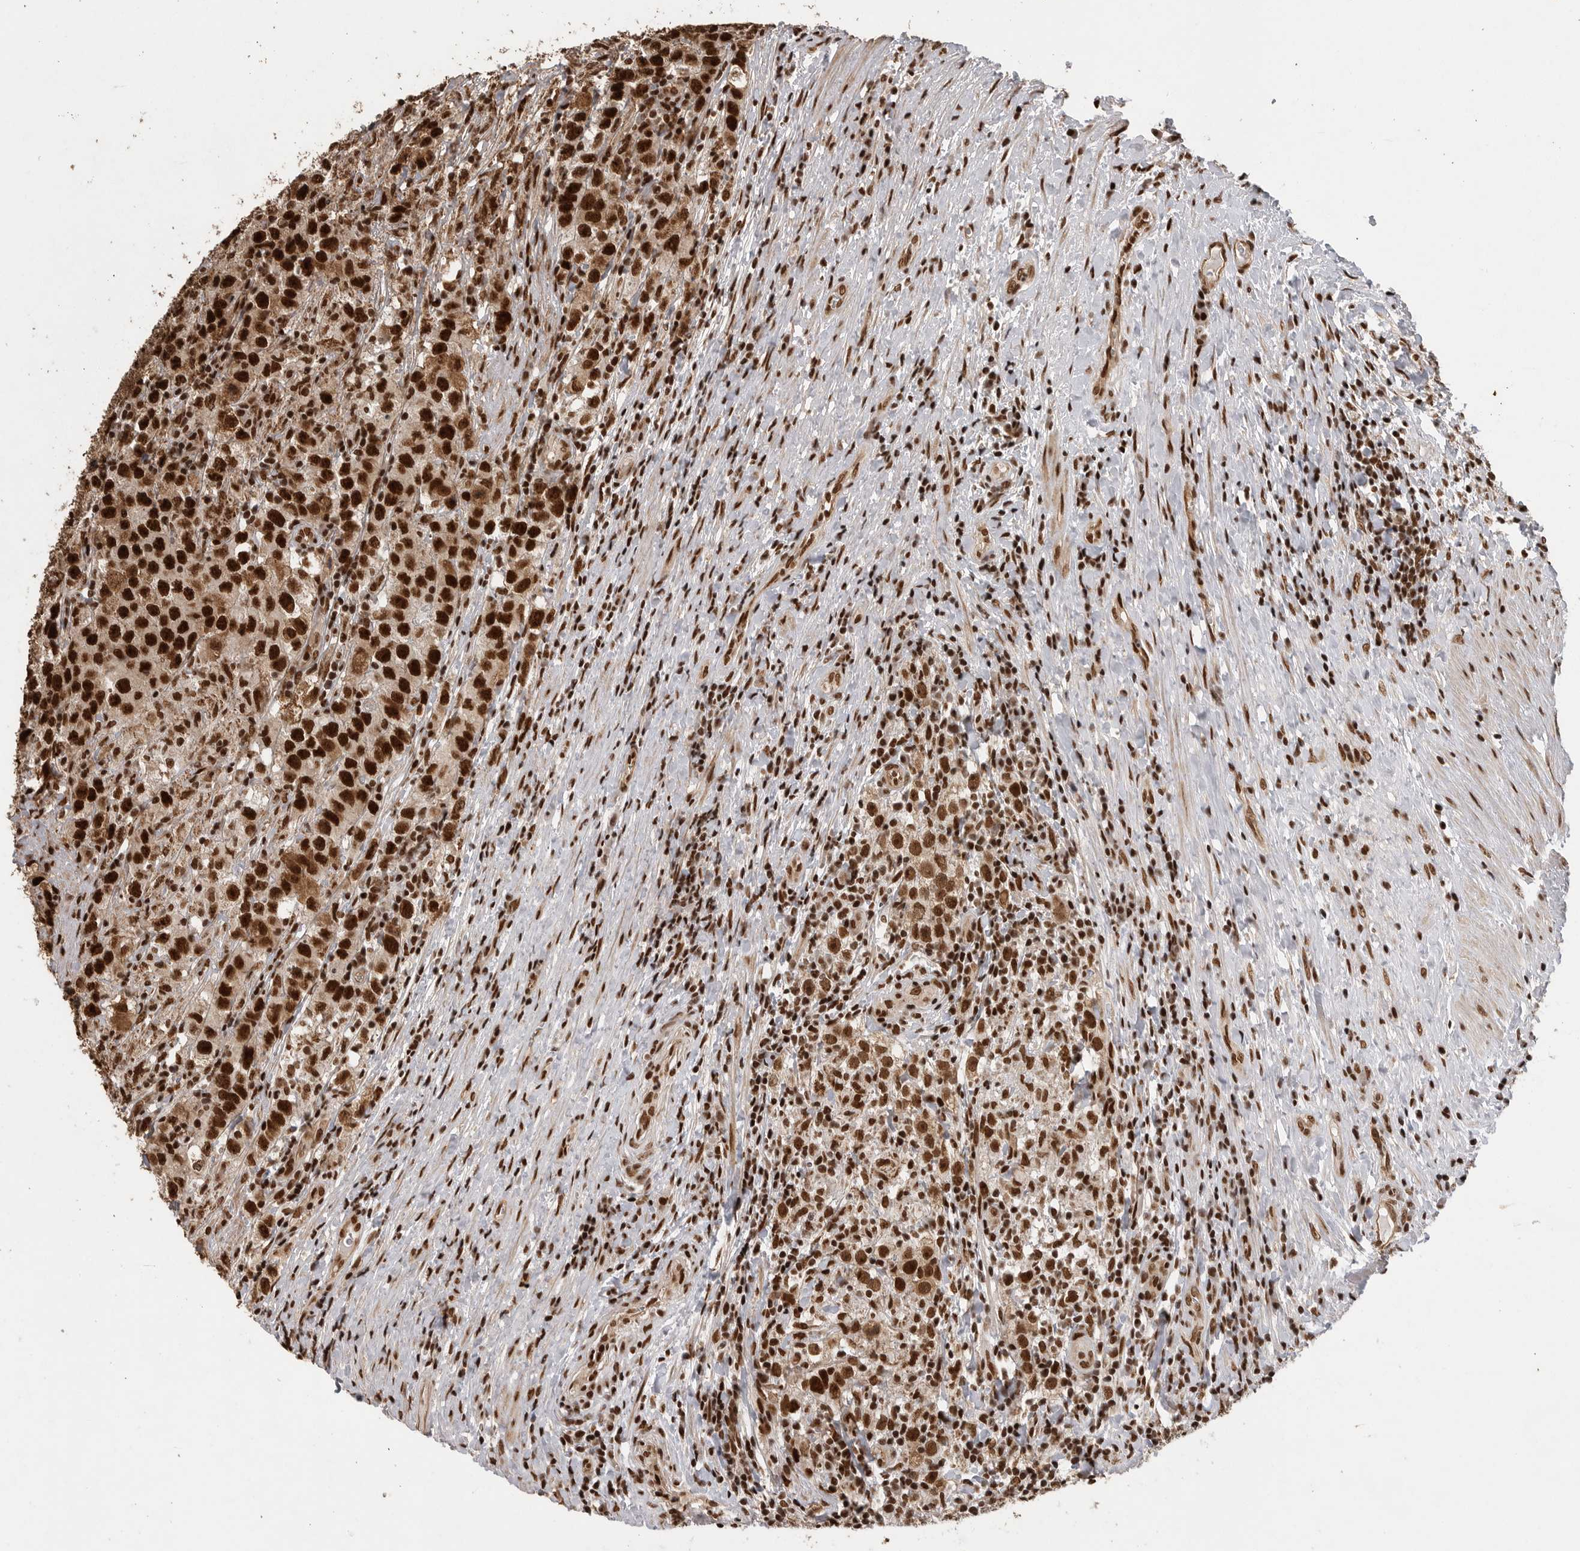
{"staining": {"intensity": "strong", "quantity": ">75%", "location": "nuclear"}, "tissue": "testis cancer", "cell_type": "Tumor cells", "image_type": "cancer", "snomed": [{"axis": "morphology", "description": "Seminoma, NOS"}, {"axis": "morphology", "description": "Carcinoma, Embryonal, NOS"}, {"axis": "topography", "description": "Testis"}], "caption": "A high-resolution micrograph shows immunohistochemistry staining of testis cancer (embryonal carcinoma), which demonstrates strong nuclear staining in approximately >75% of tumor cells.", "gene": "PPP1R8", "patient": {"sex": "male", "age": 43}}